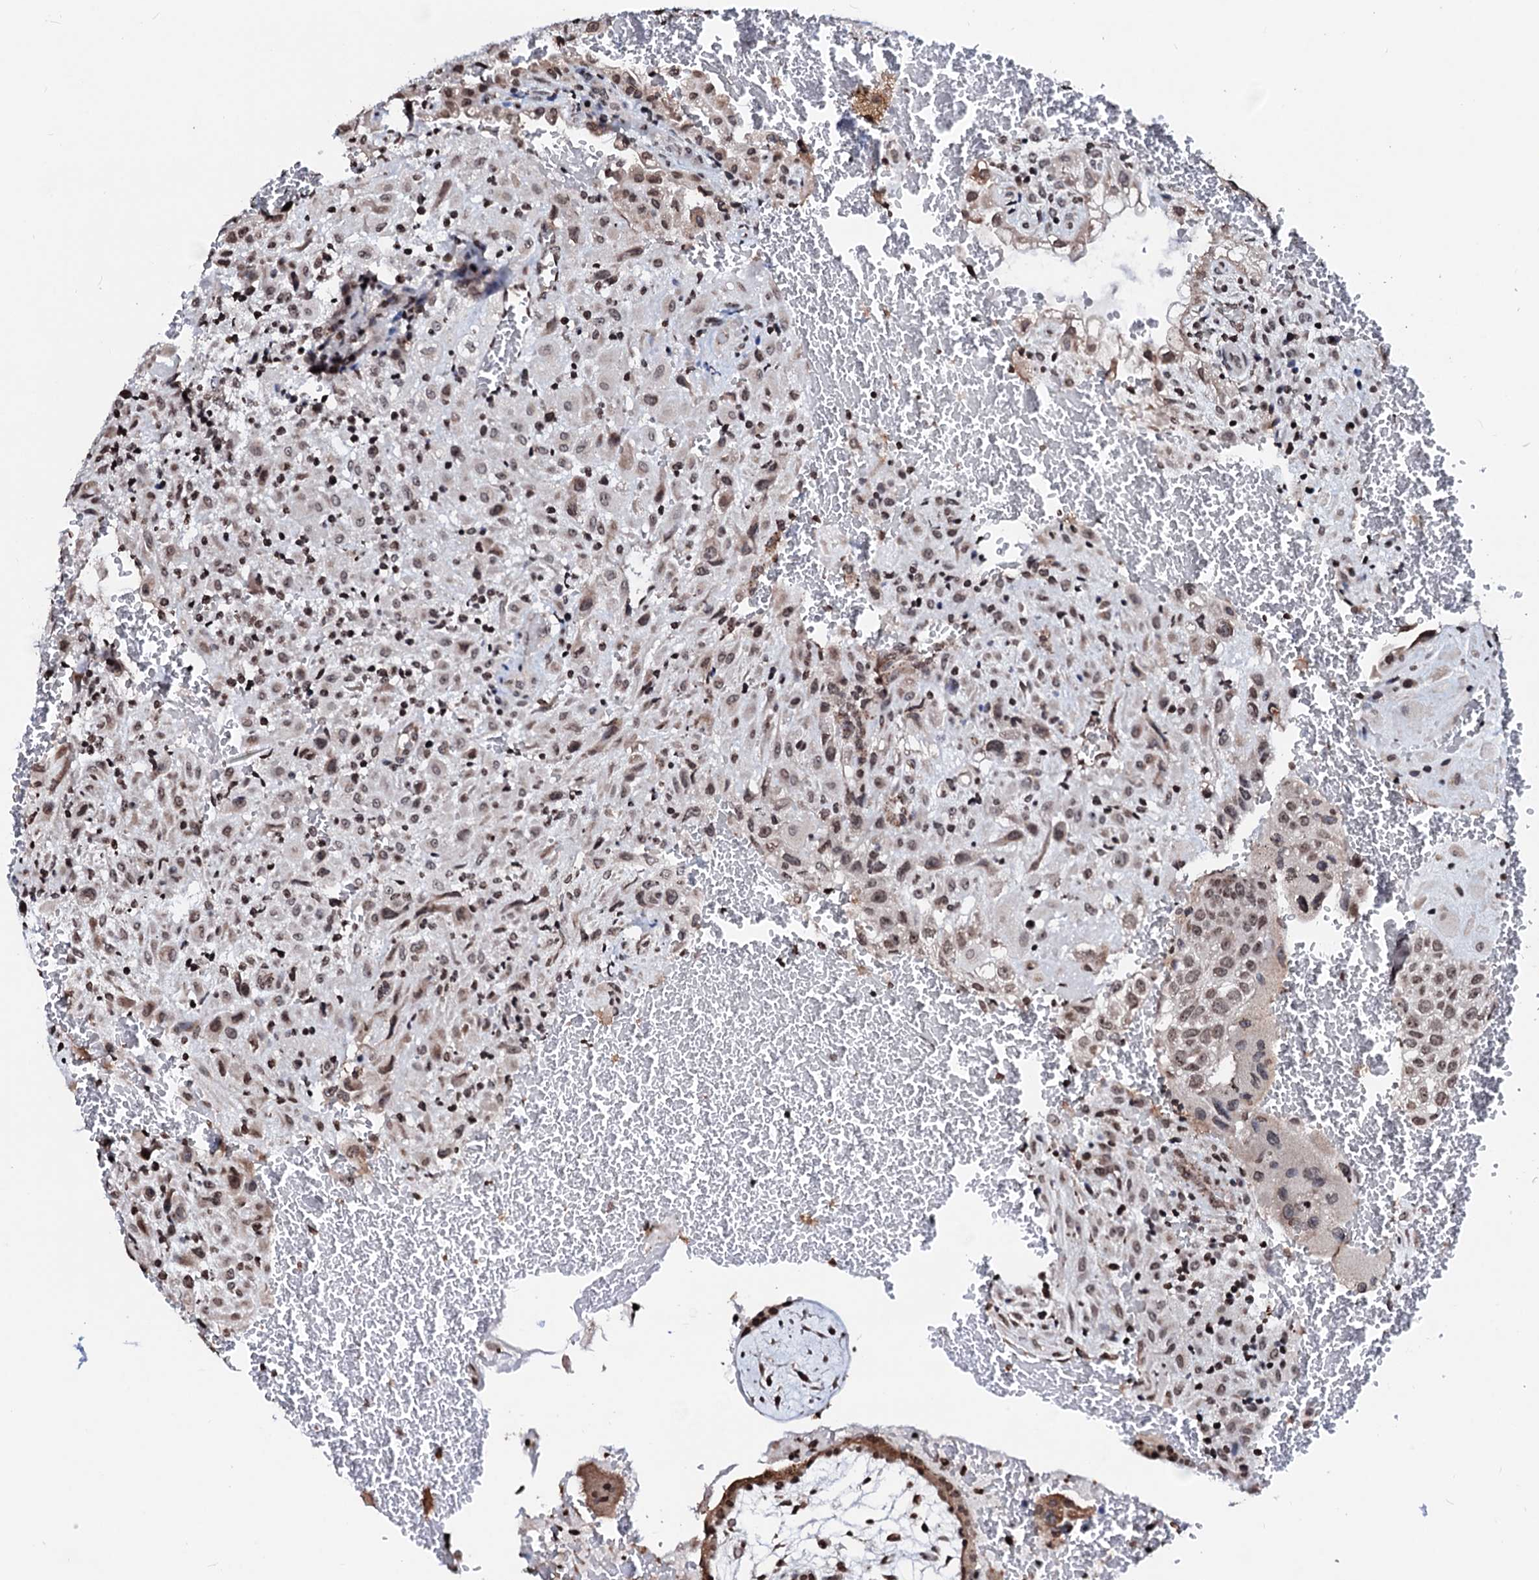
{"staining": {"intensity": "moderate", "quantity": ">75%", "location": "cytoplasmic/membranous,nuclear"}, "tissue": "placenta", "cell_type": "Decidual cells", "image_type": "normal", "snomed": [{"axis": "morphology", "description": "Normal tissue, NOS"}, {"axis": "topography", "description": "Placenta"}], "caption": "A high-resolution histopathology image shows immunohistochemistry staining of benign placenta, which shows moderate cytoplasmic/membranous,nuclear expression in about >75% of decidual cells.", "gene": "LSM11", "patient": {"sex": "female", "age": 35}}